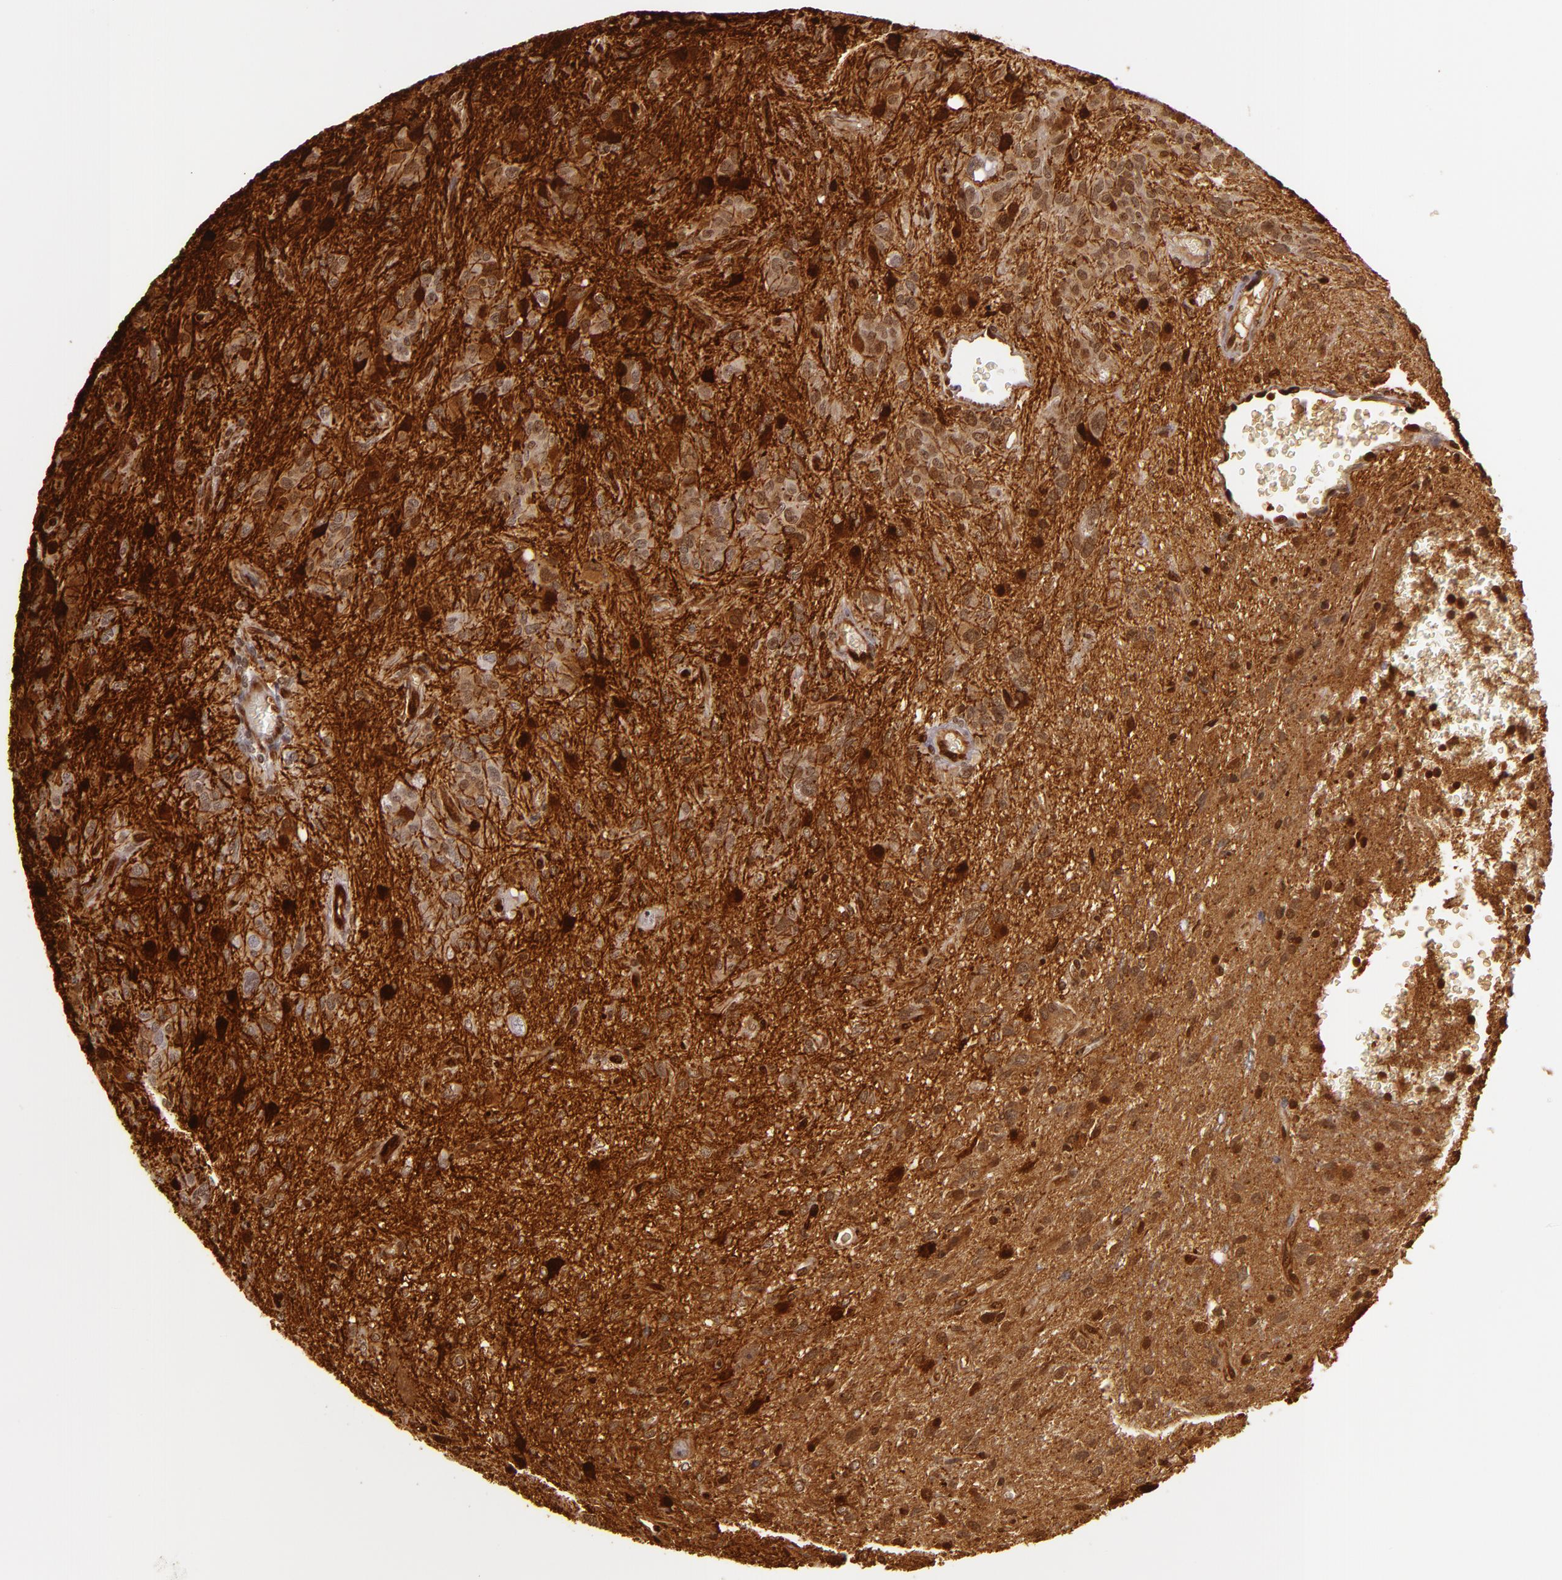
{"staining": {"intensity": "moderate", "quantity": ">75%", "location": "nuclear"}, "tissue": "glioma", "cell_type": "Tumor cells", "image_type": "cancer", "snomed": [{"axis": "morphology", "description": "Glioma, malignant, Low grade"}, {"axis": "topography", "description": "Brain"}], "caption": "Tumor cells show moderate nuclear positivity in about >75% of cells in low-grade glioma (malignant).", "gene": "MT1A", "patient": {"sex": "female", "age": 15}}